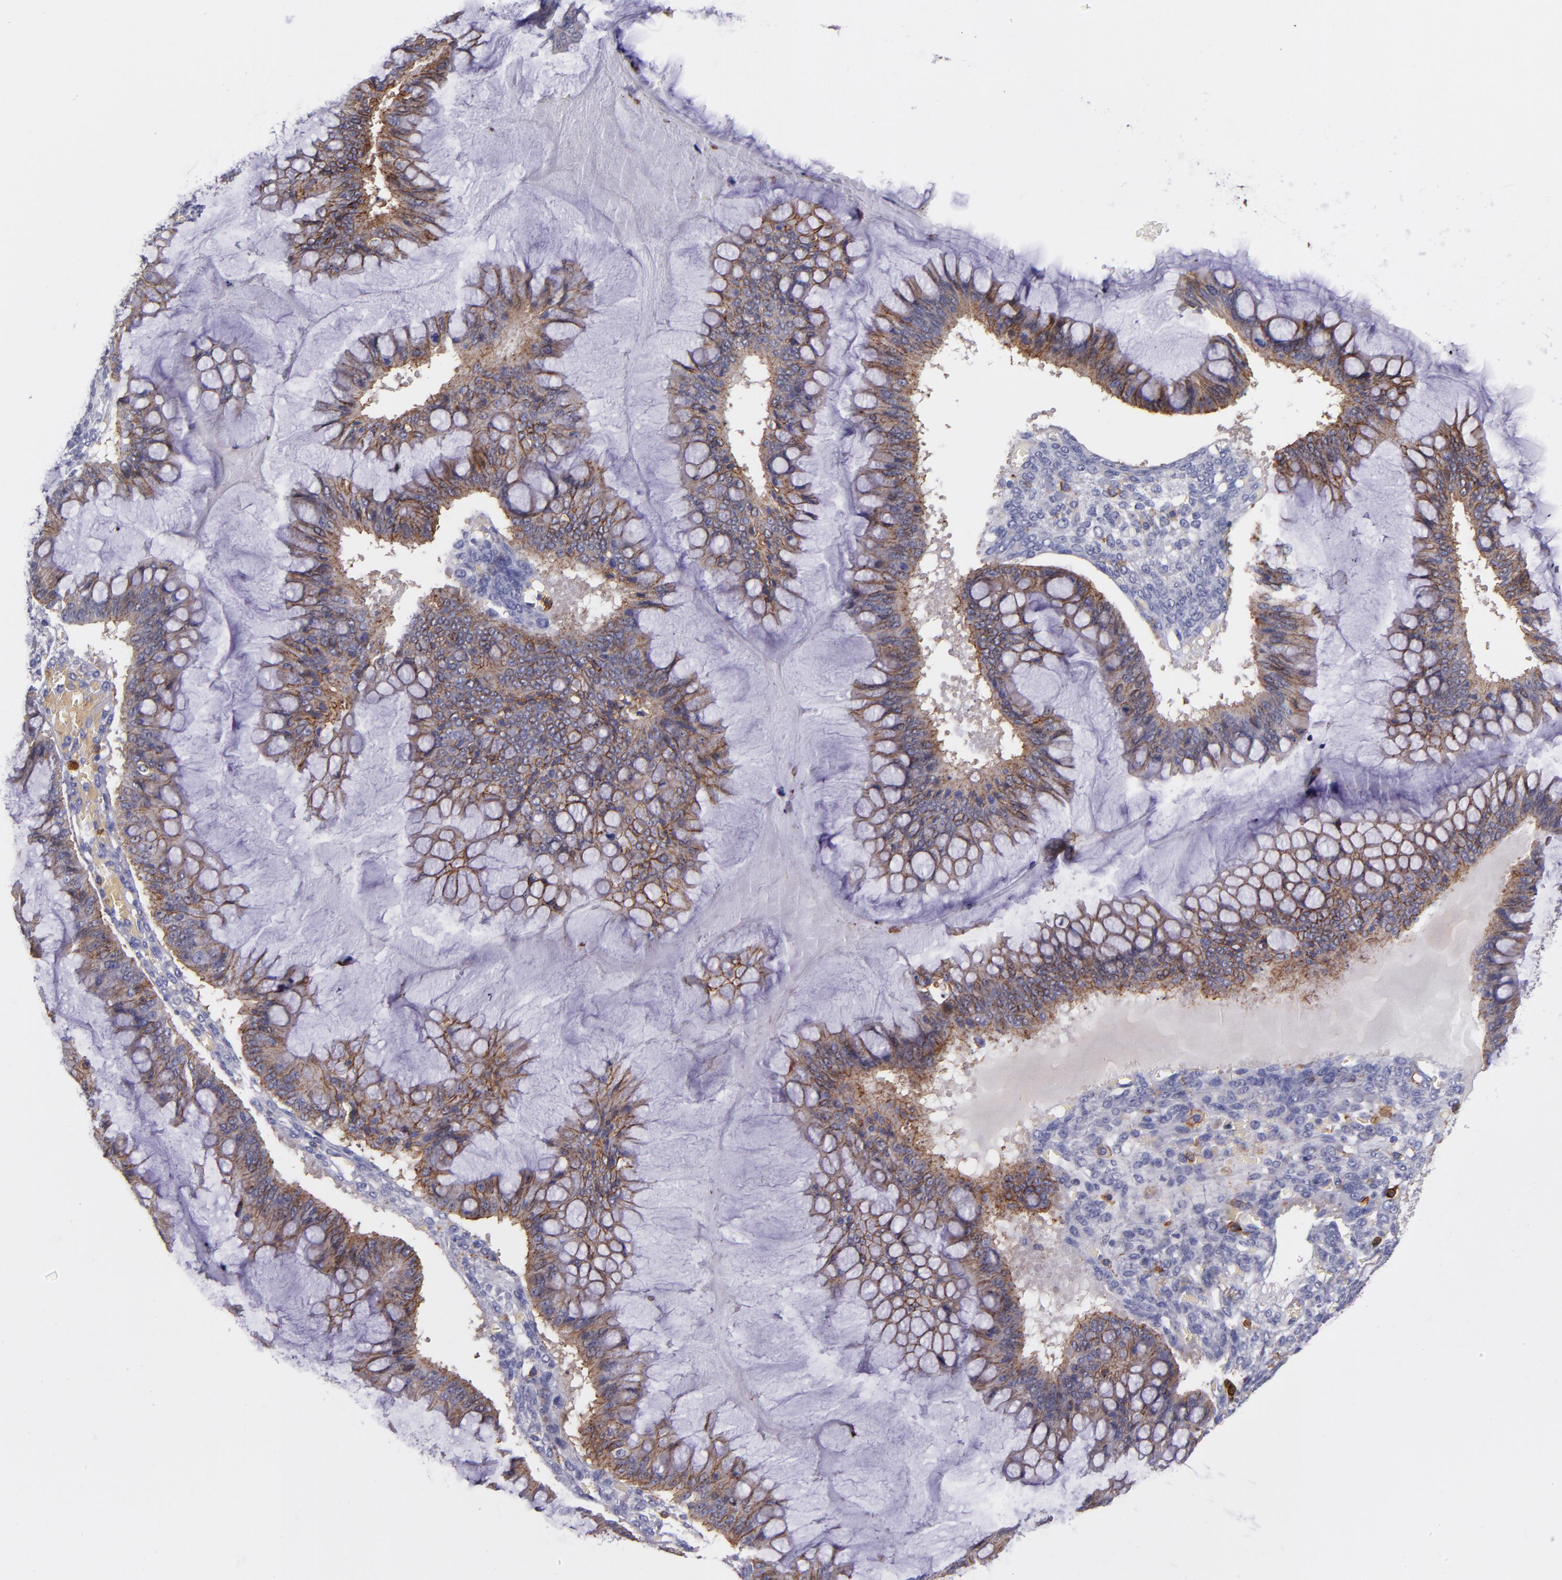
{"staining": {"intensity": "strong", "quantity": ">75%", "location": "cytoplasmic/membranous"}, "tissue": "ovarian cancer", "cell_type": "Tumor cells", "image_type": "cancer", "snomed": [{"axis": "morphology", "description": "Cystadenocarcinoma, mucinous, NOS"}, {"axis": "topography", "description": "Ovary"}], "caption": "IHC (DAB (3,3'-diaminobenzidine)) staining of ovarian cancer (mucinous cystadenocarcinoma) demonstrates strong cytoplasmic/membranous protein staining in about >75% of tumor cells.", "gene": "C5AR1", "patient": {"sex": "female", "age": 73}}